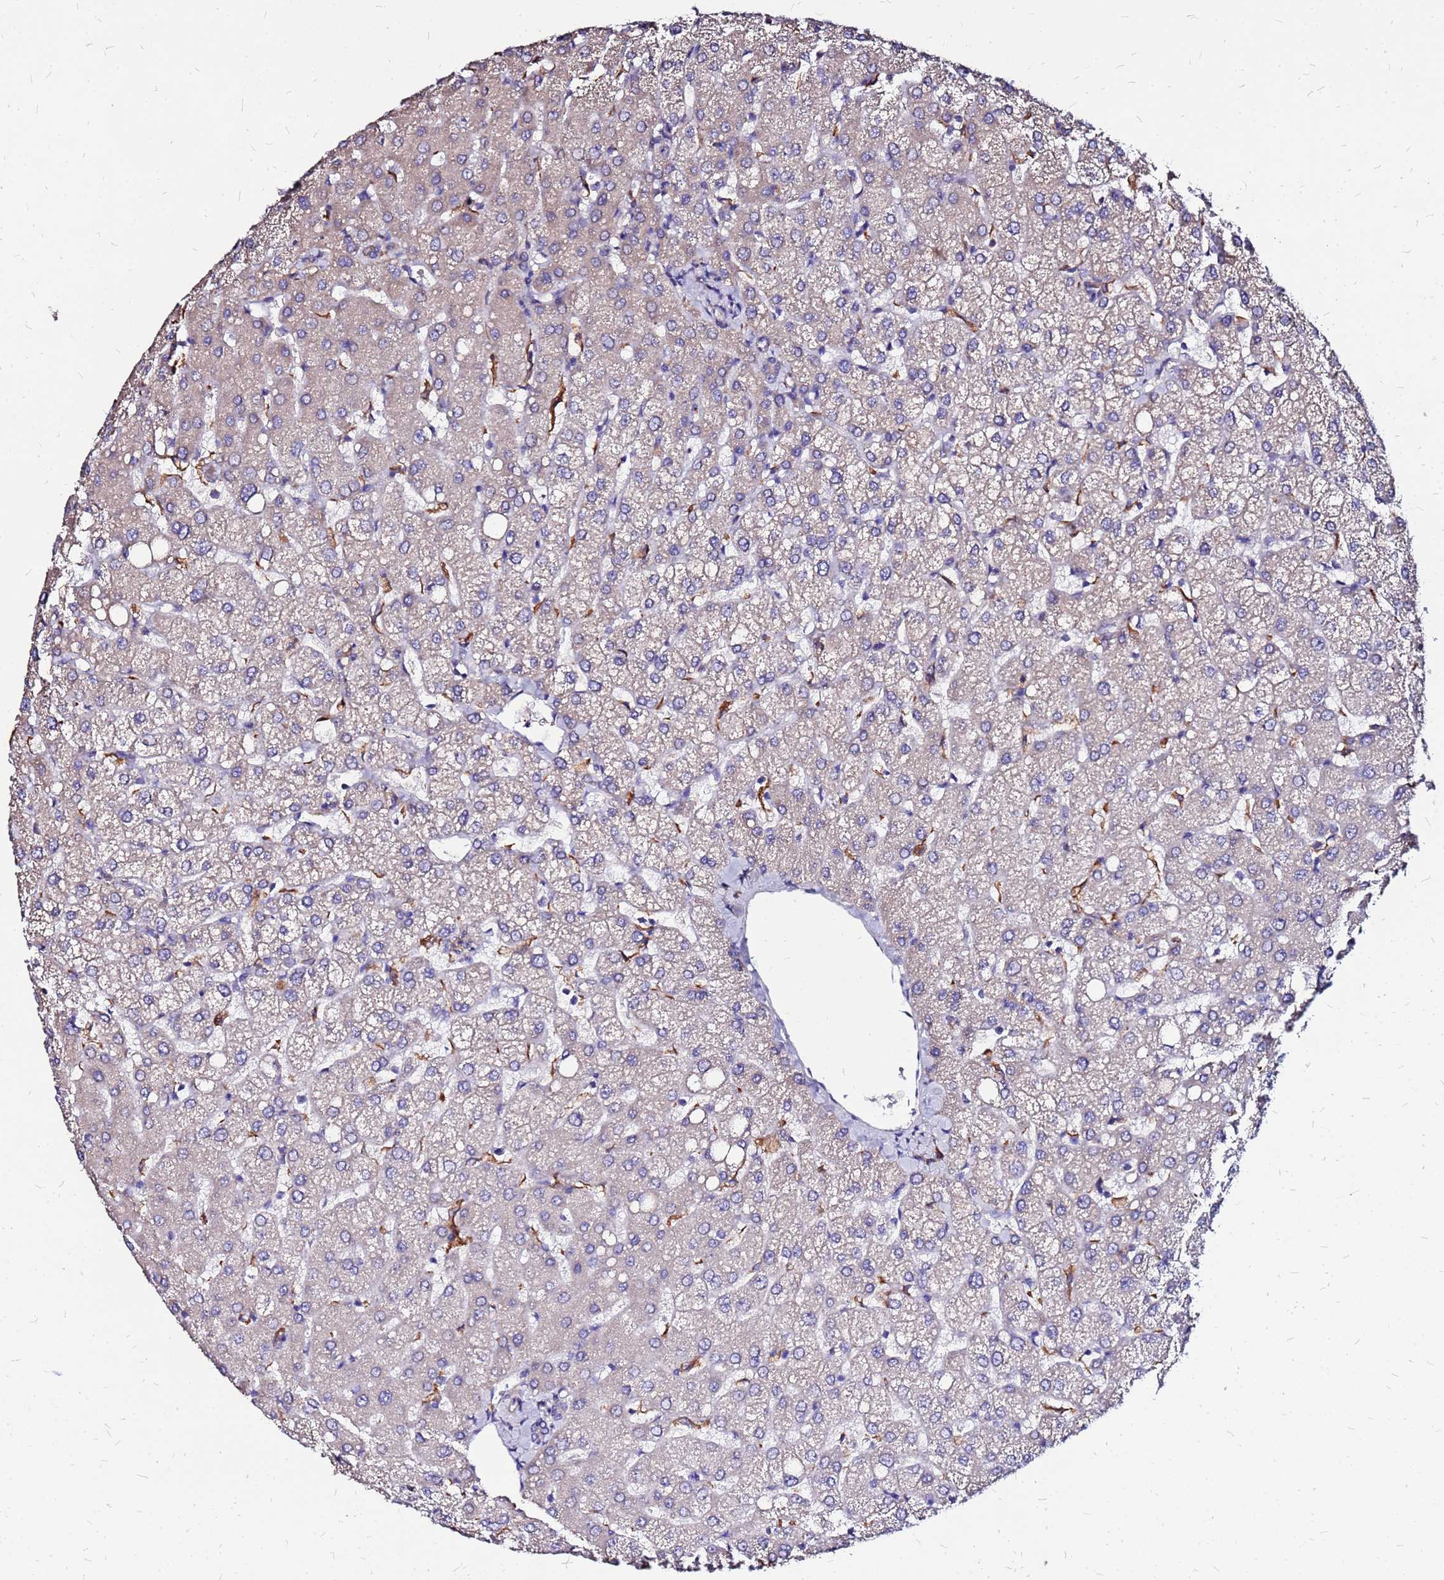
{"staining": {"intensity": "negative", "quantity": "none", "location": "none"}, "tissue": "liver", "cell_type": "Cholangiocytes", "image_type": "normal", "snomed": [{"axis": "morphology", "description": "Normal tissue, NOS"}, {"axis": "topography", "description": "Liver"}], "caption": "This photomicrograph is of normal liver stained with immunohistochemistry to label a protein in brown with the nuclei are counter-stained blue. There is no positivity in cholangiocytes.", "gene": "ARHGEF35", "patient": {"sex": "female", "age": 54}}